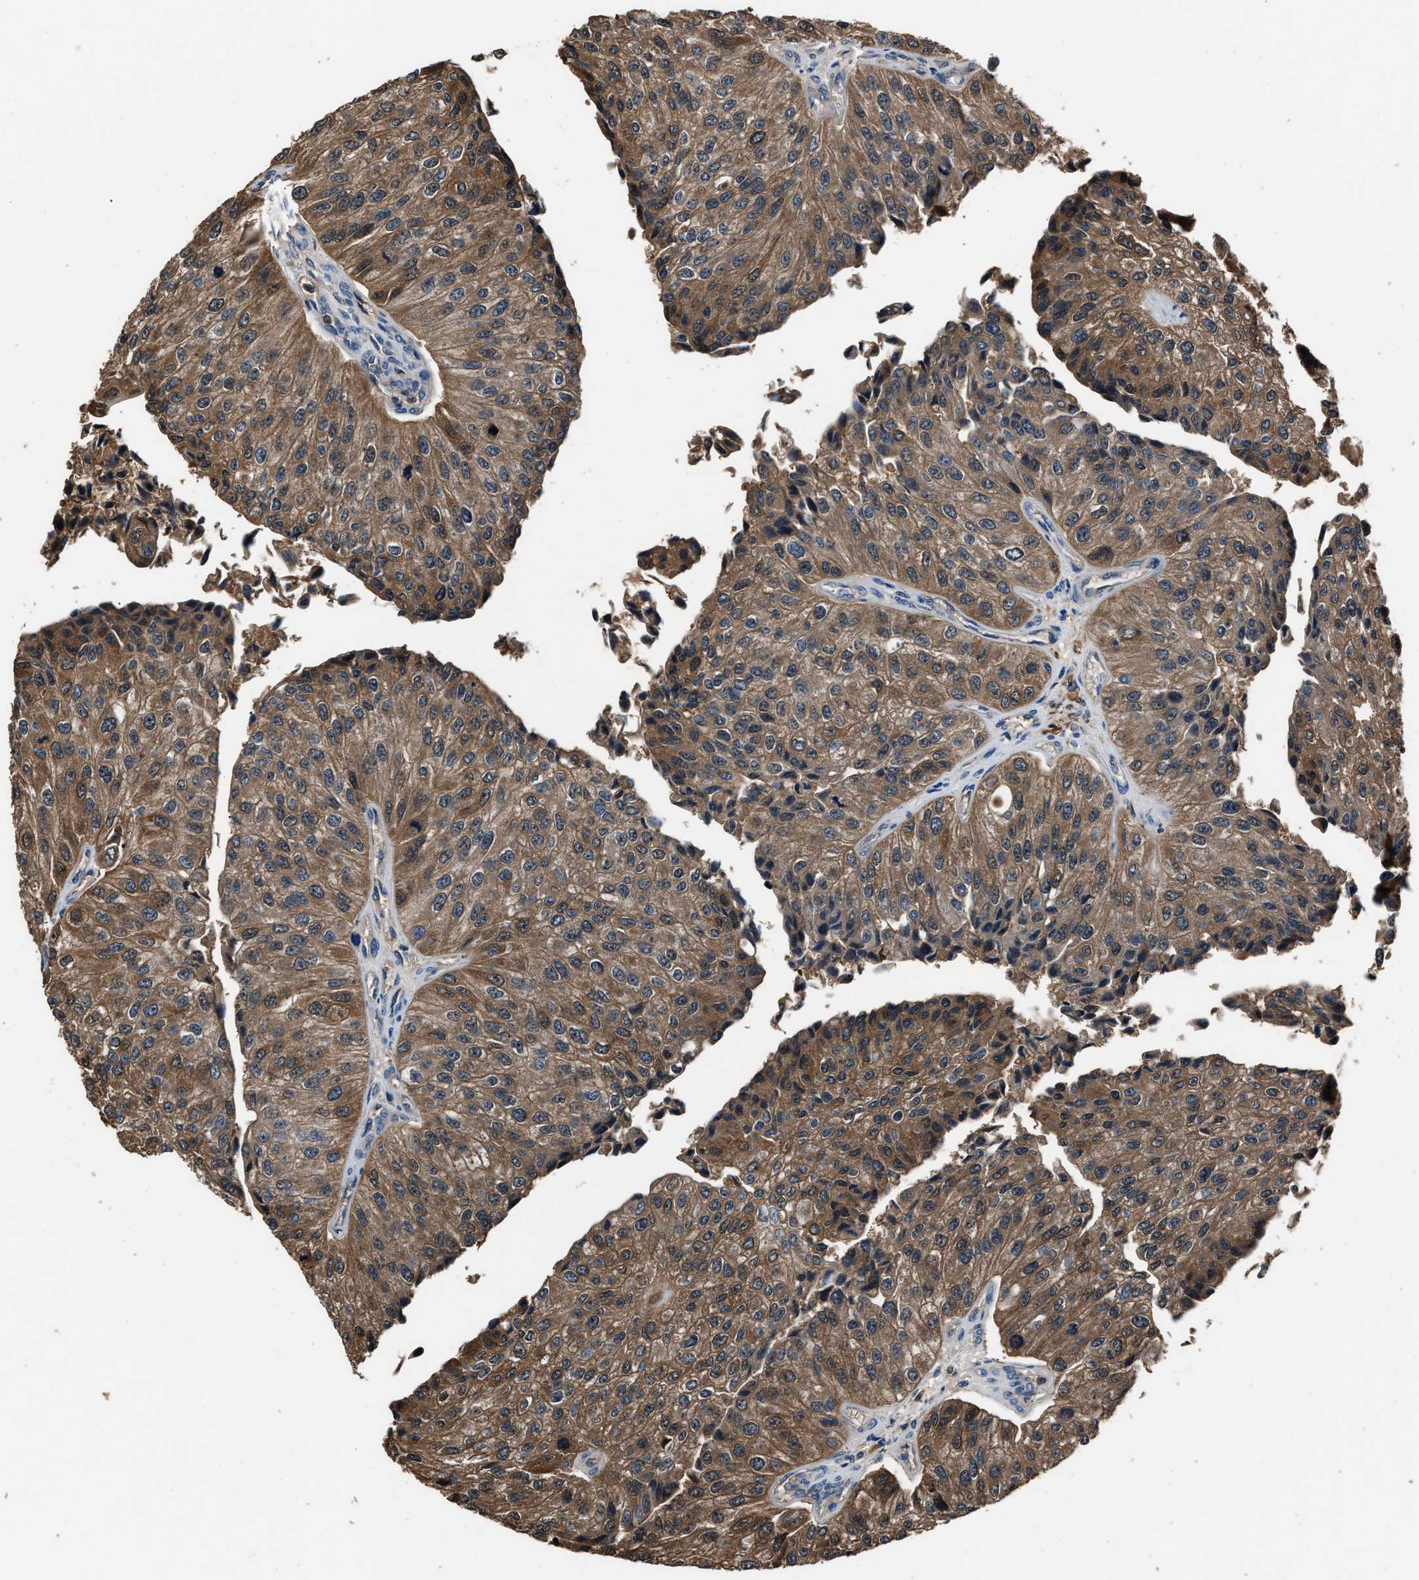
{"staining": {"intensity": "moderate", "quantity": ">75%", "location": "cytoplasmic/membranous"}, "tissue": "urothelial cancer", "cell_type": "Tumor cells", "image_type": "cancer", "snomed": [{"axis": "morphology", "description": "Urothelial carcinoma, High grade"}, {"axis": "topography", "description": "Kidney"}, {"axis": "topography", "description": "Urinary bladder"}], "caption": "Urothelial carcinoma (high-grade) was stained to show a protein in brown. There is medium levels of moderate cytoplasmic/membranous positivity in approximately >75% of tumor cells.", "gene": "GSTP1", "patient": {"sex": "male", "age": 77}}